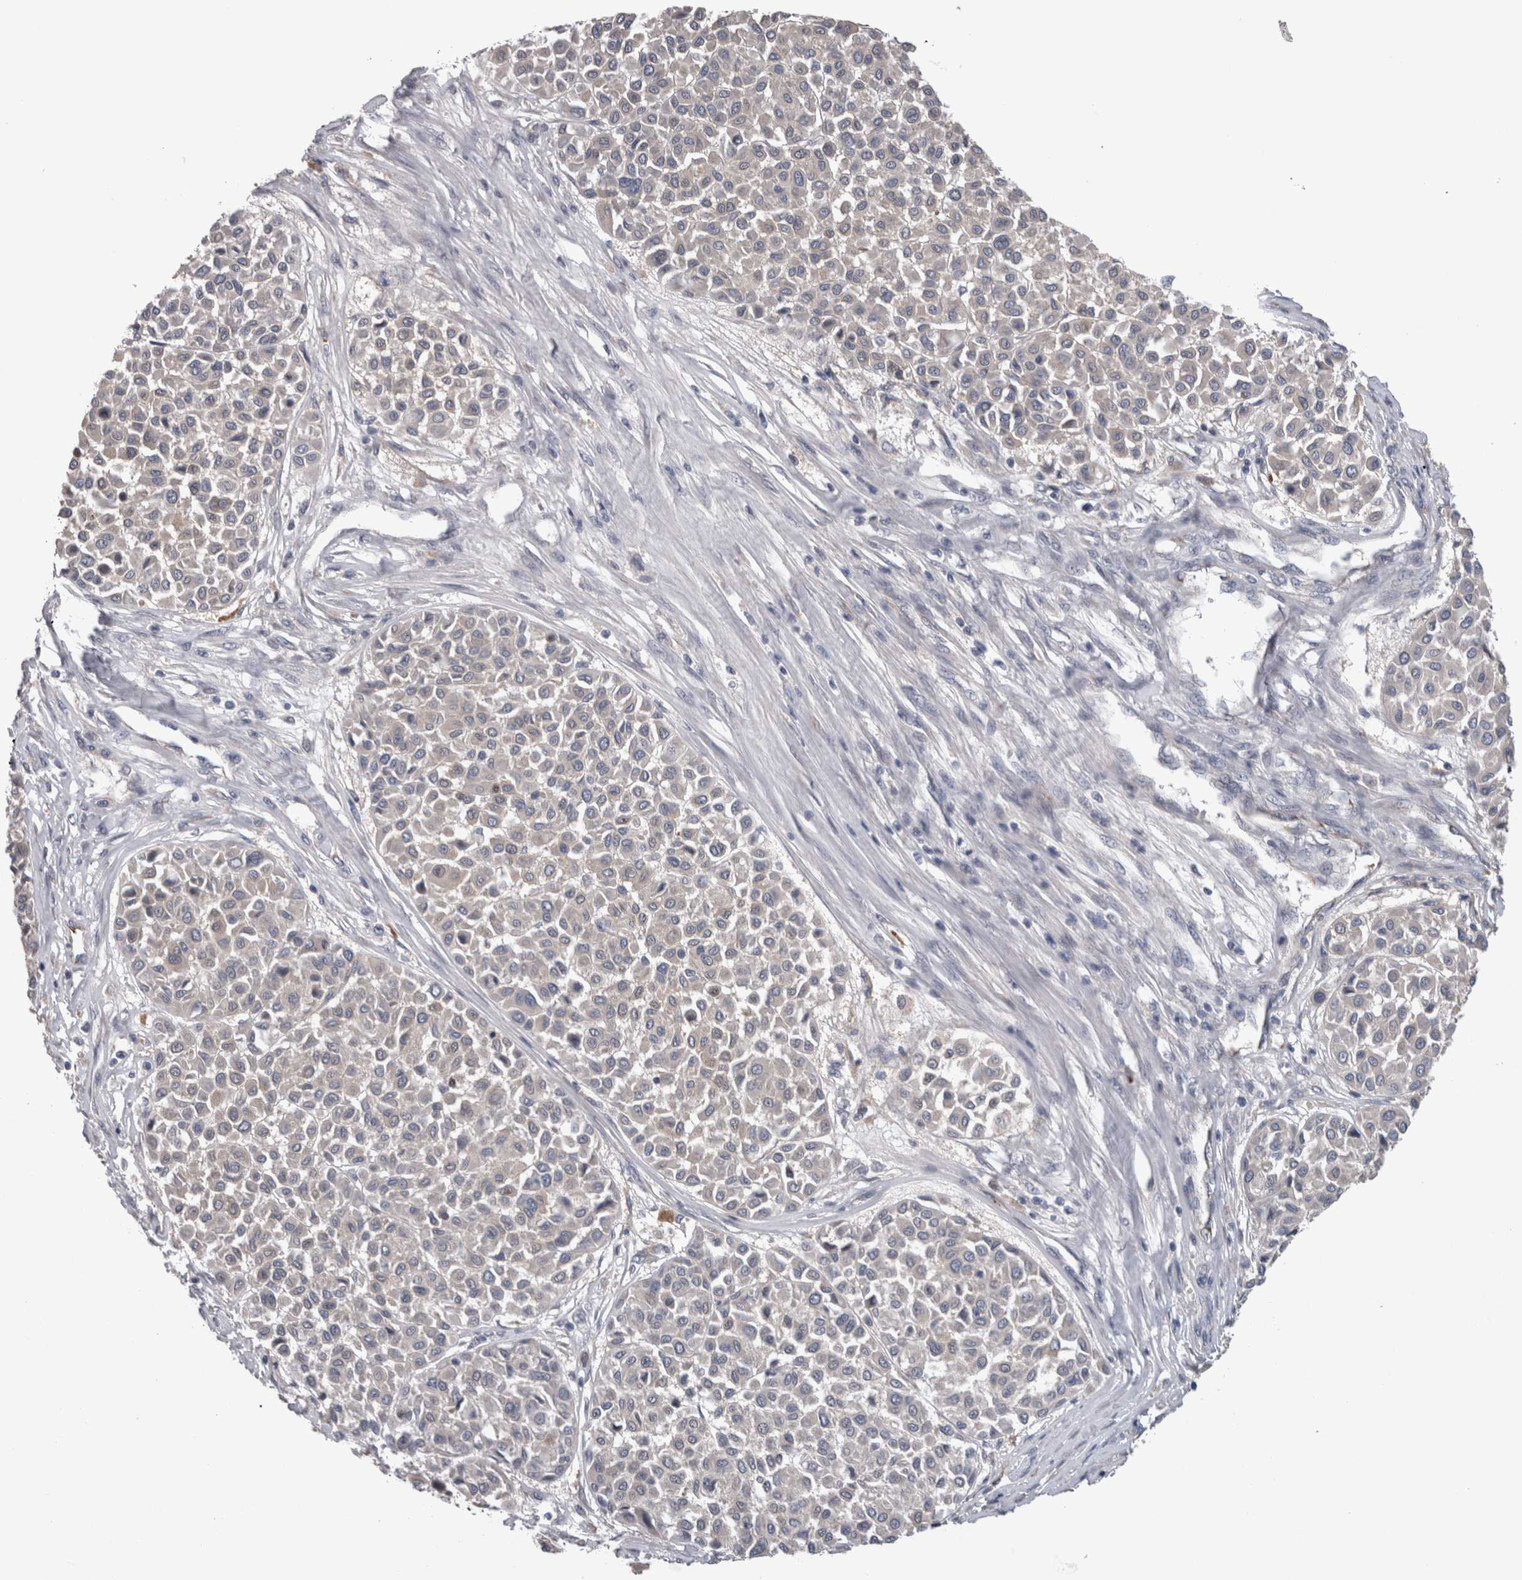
{"staining": {"intensity": "negative", "quantity": "none", "location": "none"}, "tissue": "melanoma", "cell_type": "Tumor cells", "image_type": "cancer", "snomed": [{"axis": "morphology", "description": "Malignant melanoma, Metastatic site"}, {"axis": "topography", "description": "Soft tissue"}], "caption": "Tumor cells show no significant protein expression in malignant melanoma (metastatic site). (DAB (3,3'-diaminobenzidine) immunohistochemistry (IHC) visualized using brightfield microscopy, high magnification).", "gene": "STC1", "patient": {"sex": "male", "age": 41}}